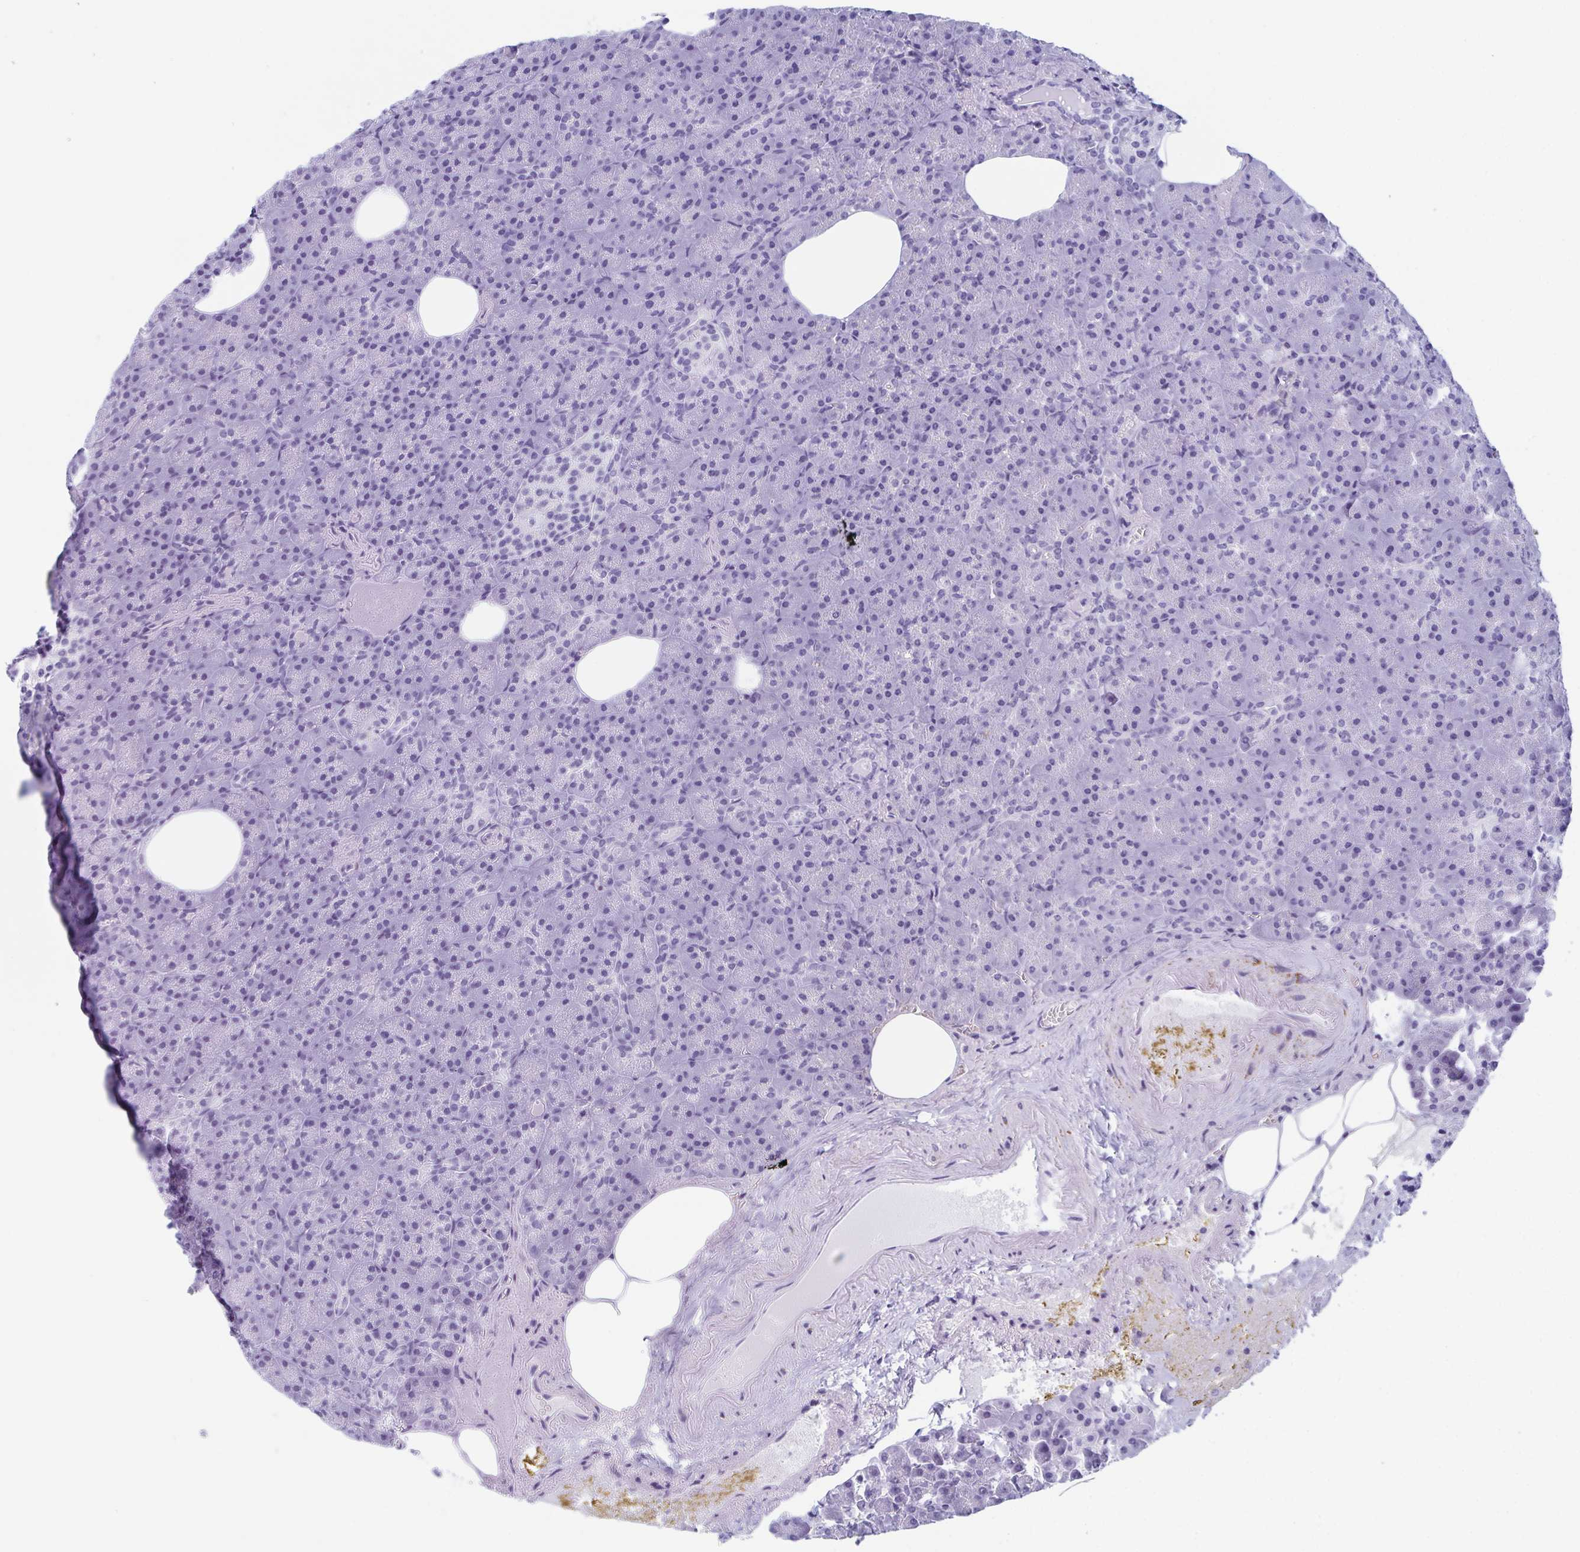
{"staining": {"intensity": "negative", "quantity": "none", "location": "none"}, "tissue": "pancreas", "cell_type": "Exocrine glandular cells", "image_type": "normal", "snomed": [{"axis": "morphology", "description": "Normal tissue, NOS"}, {"axis": "topography", "description": "Pancreas"}], "caption": "IHC micrograph of unremarkable human pancreas stained for a protein (brown), which exhibits no positivity in exocrine glandular cells. (Brightfield microscopy of DAB (3,3'-diaminobenzidine) immunohistochemistry (IHC) at high magnification).", "gene": "ZFP64", "patient": {"sex": "female", "age": 74}}